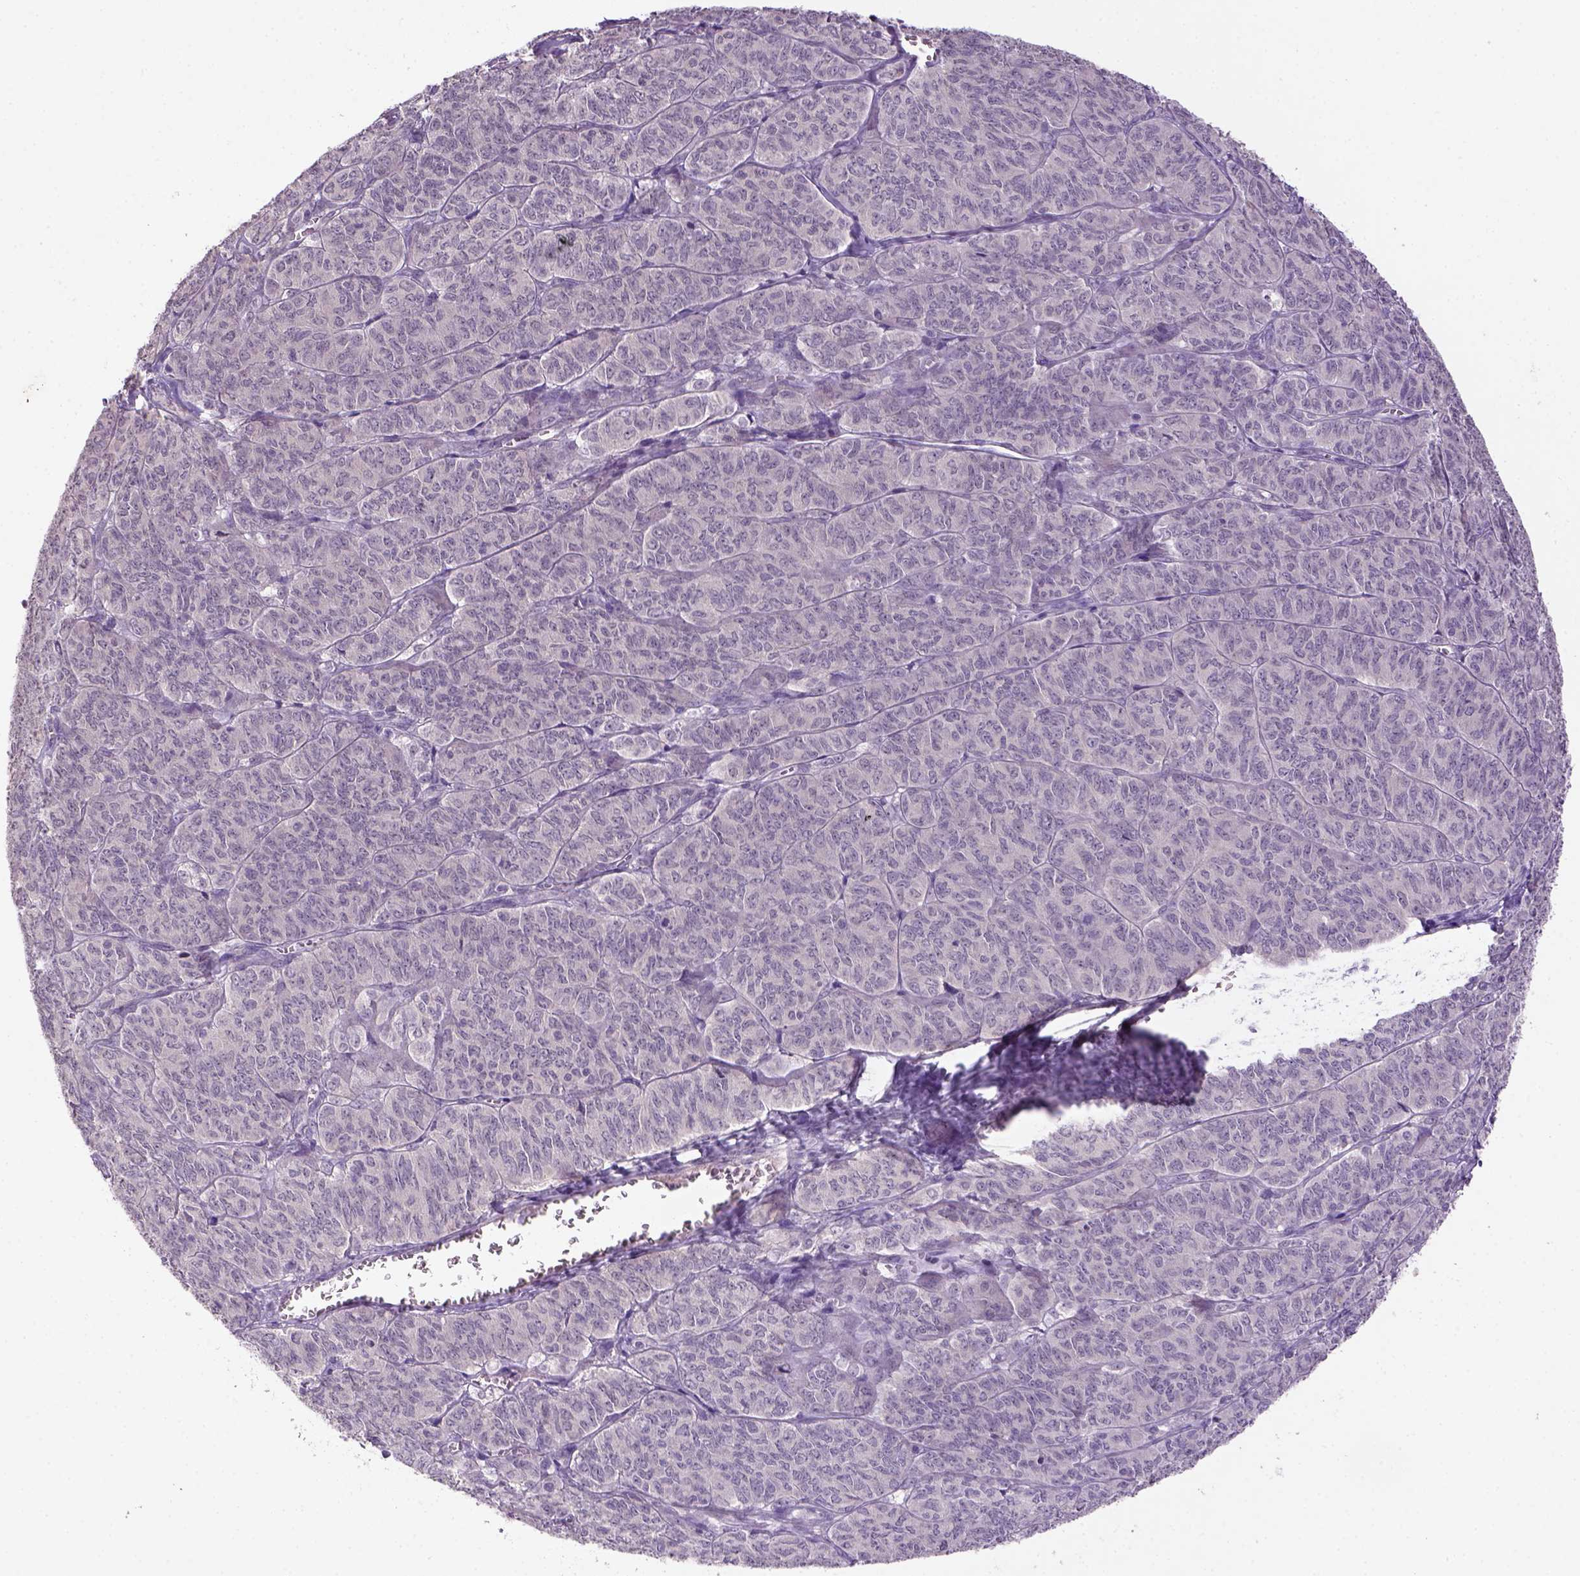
{"staining": {"intensity": "negative", "quantity": "none", "location": "none"}, "tissue": "ovarian cancer", "cell_type": "Tumor cells", "image_type": "cancer", "snomed": [{"axis": "morphology", "description": "Carcinoma, endometroid"}, {"axis": "topography", "description": "Ovary"}], "caption": "Tumor cells are negative for brown protein staining in ovarian cancer.", "gene": "NLGN2", "patient": {"sex": "female", "age": 80}}